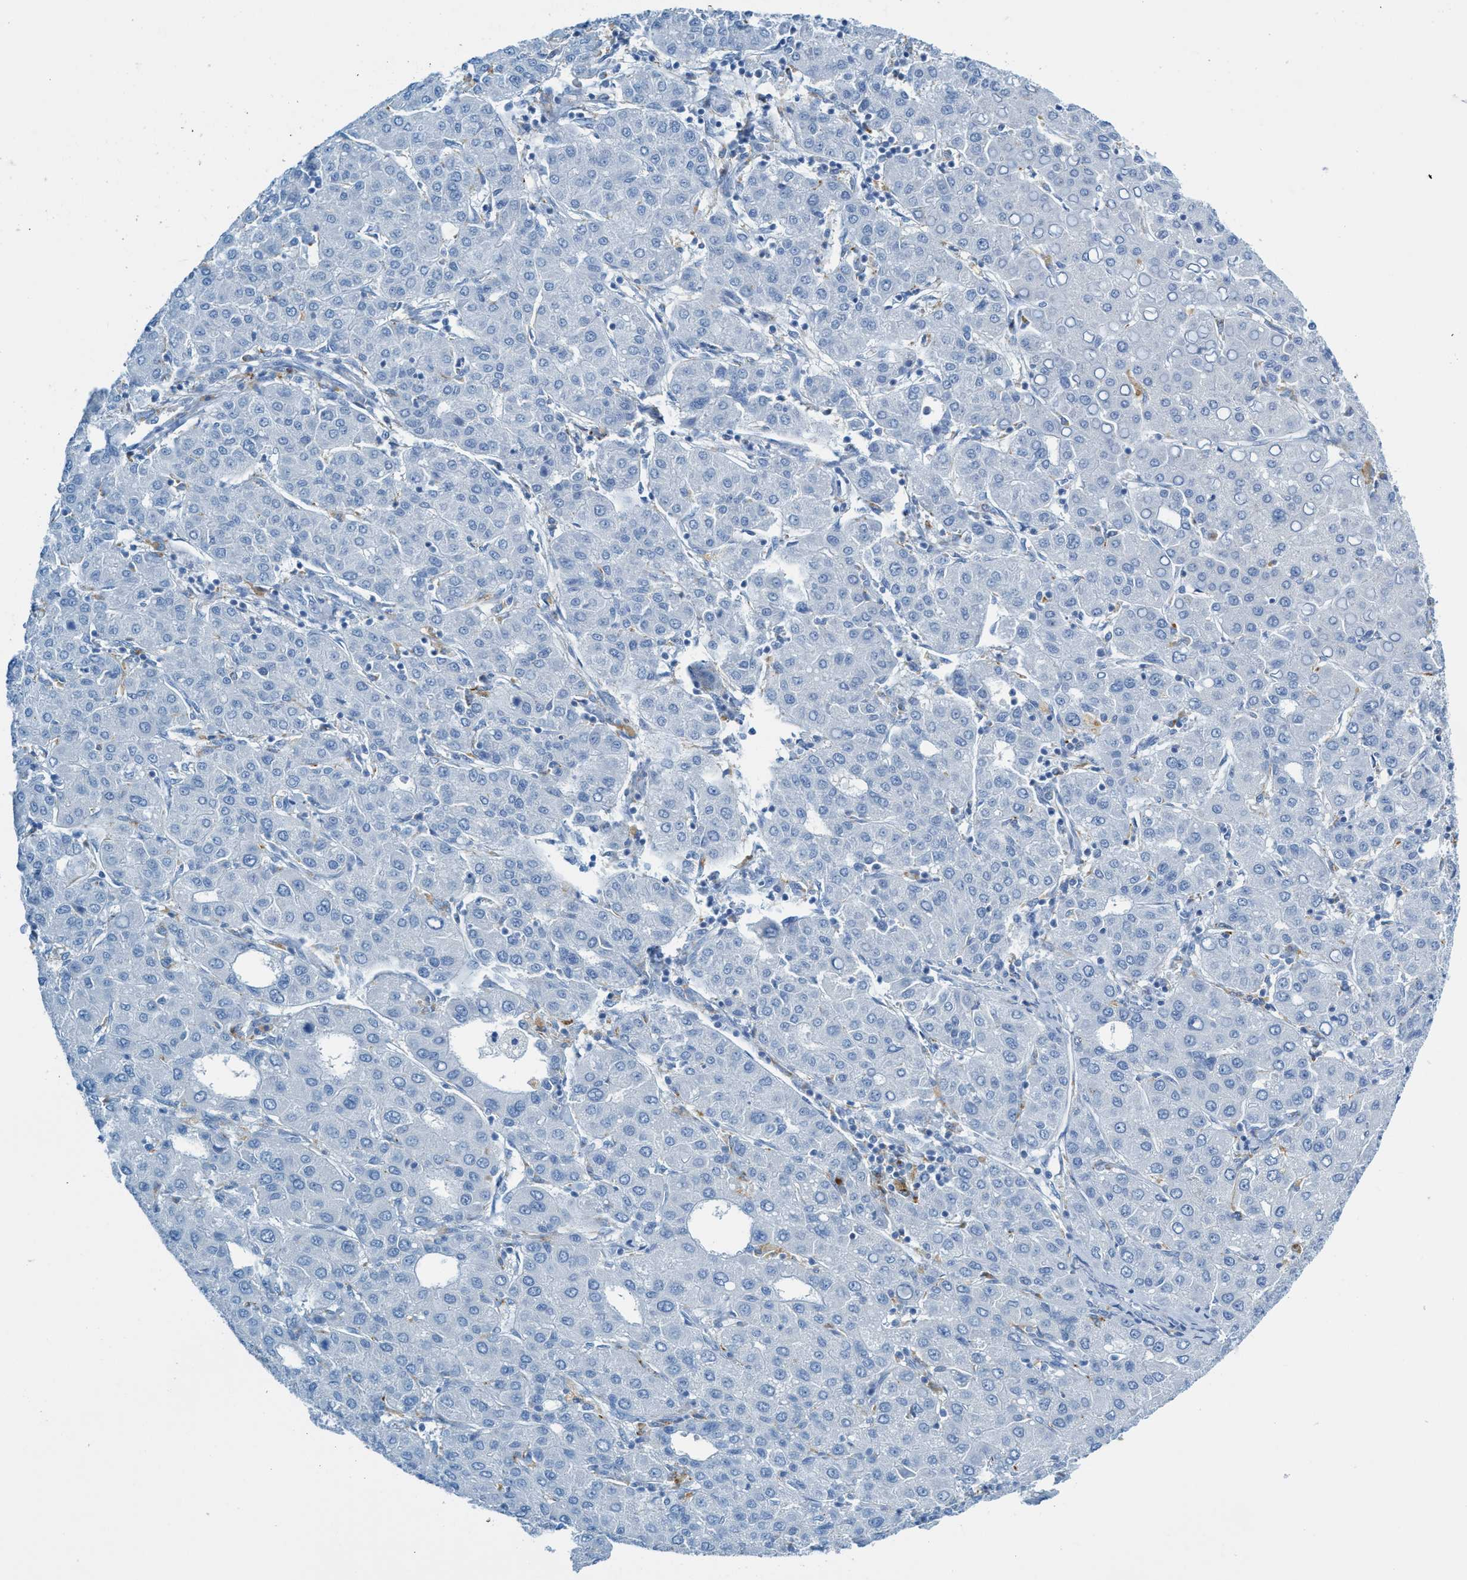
{"staining": {"intensity": "negative", "quantity": "none", "location": "none"}, "tissue": "liver cancer", "cell_type": "Tumor cells", "image_type": "cancer", "snomed": [{"axis": "morphology", "description": "Carcinoma, Hepatocellular, NOS"}, {"axis": "topography", "description": "Liver"}], "caption": "Human liver cancer (hepatocellular carcinoma) stained for a protein using immunohistochemistry (IHC) reveals no positivity in tumor cells.", "gene": "C21orf62", "patient": {"sex": "male", "age": 65}}